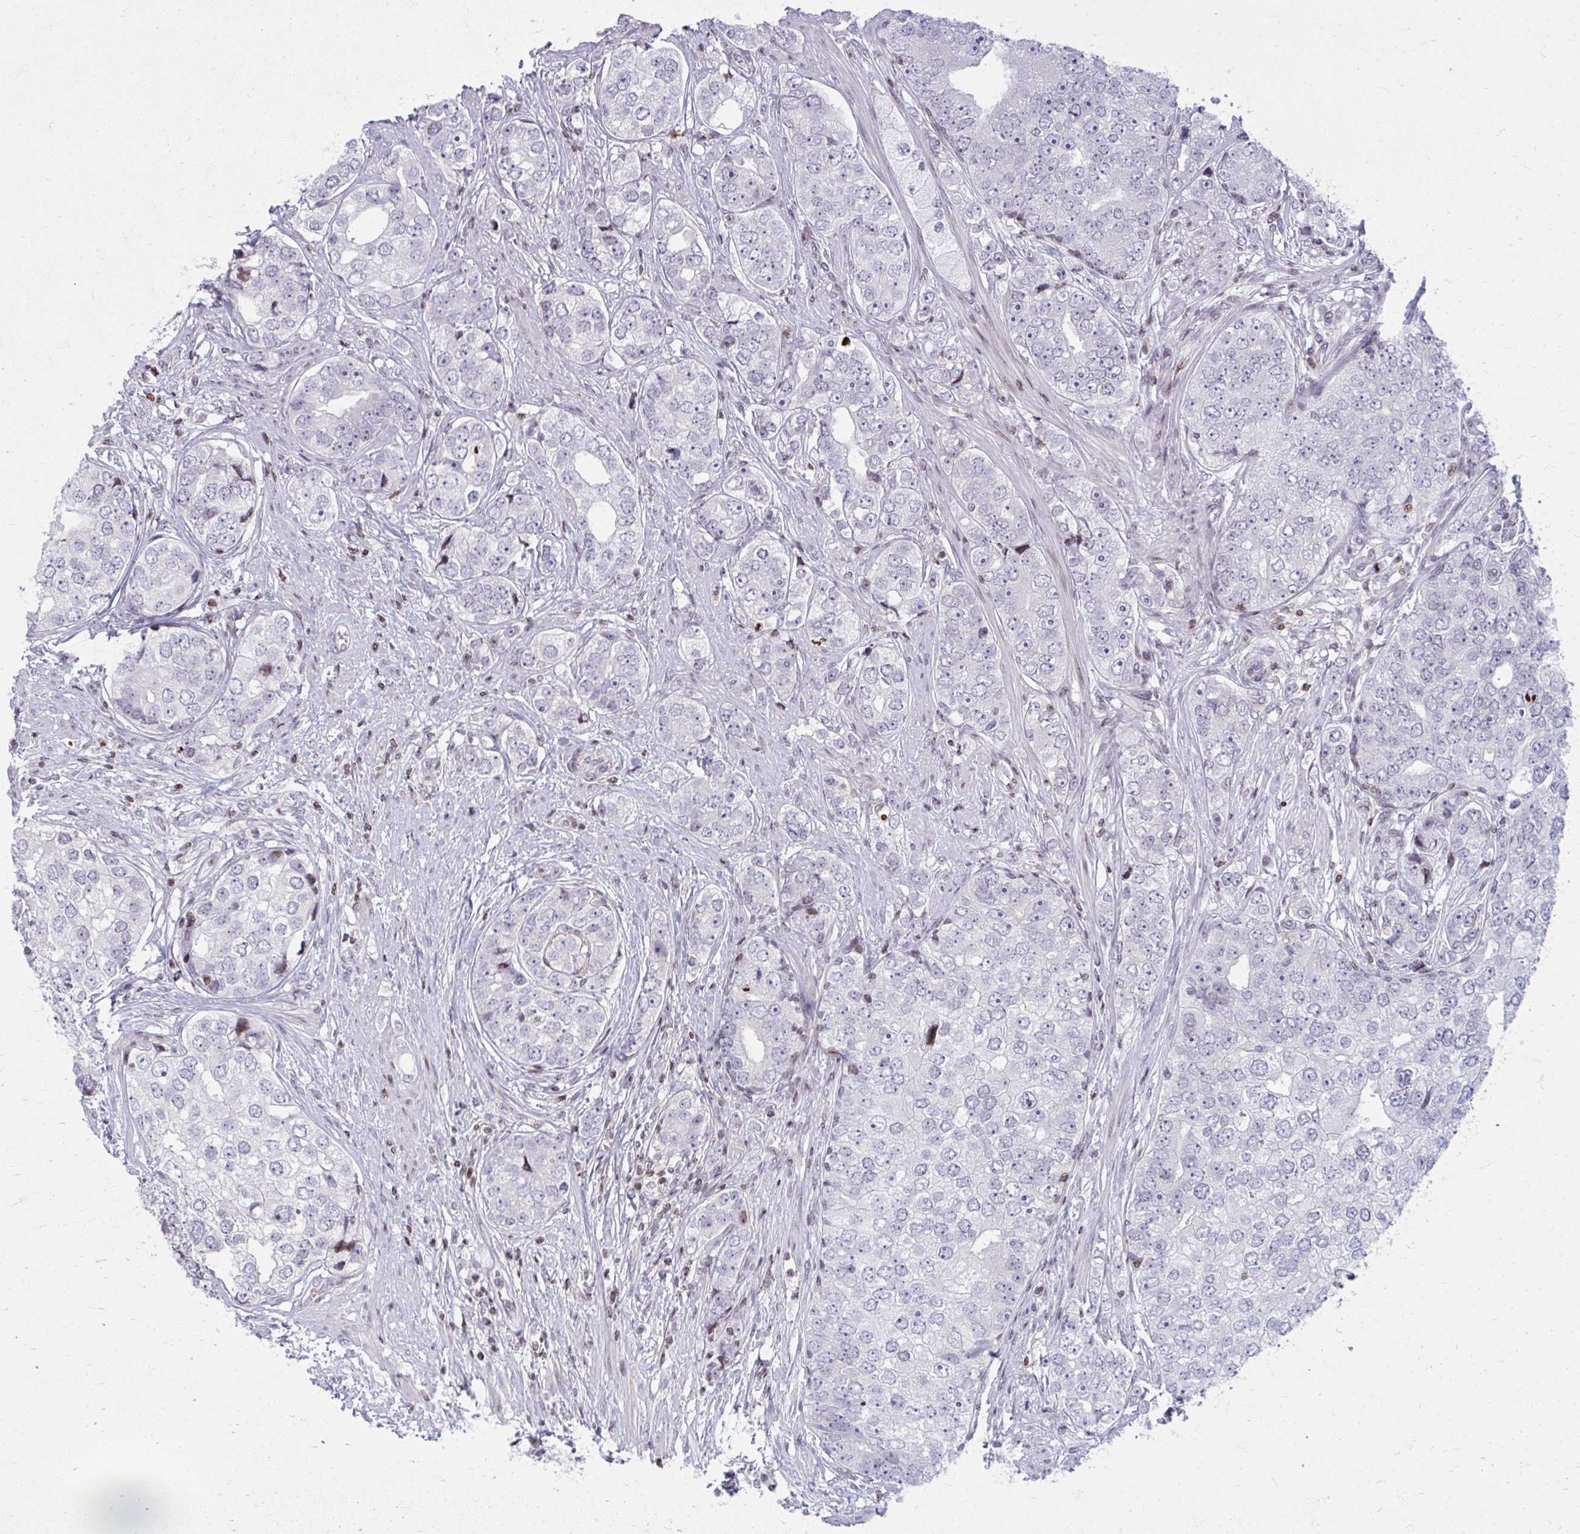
{"staining": {"intensity": "negative", "quantity": "none", "location": "none"}, "tissue": "prostate cancer", "cell_type": "Tumor cells", "image_type": "cancer", "snomed": [{"axis": "morphology", "description": "Adenocarcinoma, High grade"}, {"axis": "topography", "description": "Prostate"}], "caption": "Tumor cells are negative for brown protein staining in high-grade adenocarcinoma (prostate).", "gene": "AP5M1", "patient": {"sex": "male", "age": 60}}